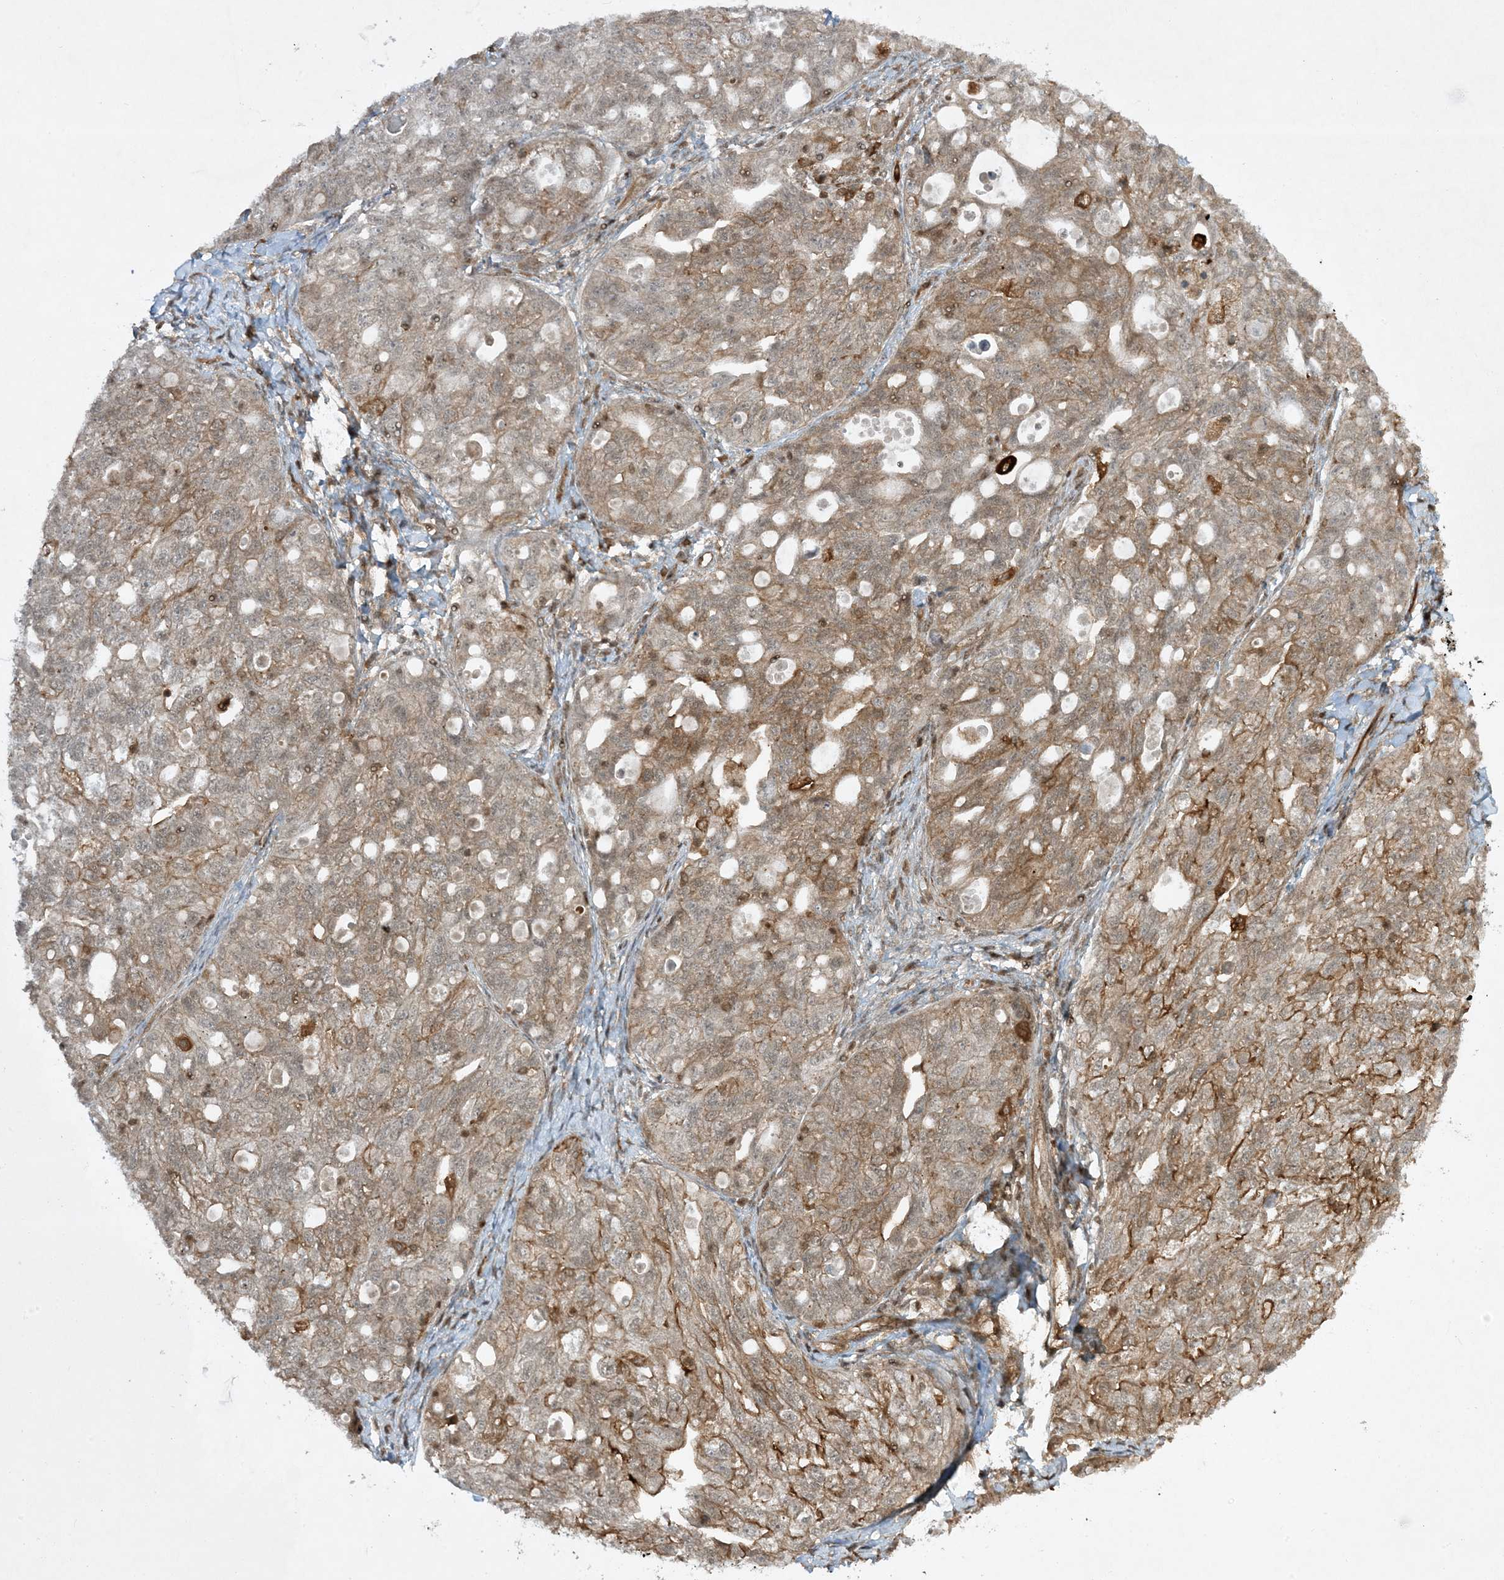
{"staining": {"intensity": "moderate", "quantity": "25%-75%", "location": "cytoplasmic/membranous"}, "tissue": "ovarian cancer", "cell_type": "Tumor cells", "image_type": "cancer", "snomed": [{"axis": "morphology", "description": "Carcinoma, NOS"}, {"axis": "morphology", "description": "Cystadenocarcinoma, serous, NOS"}, {"axis": "topography", "description": "Ovary"}], "caption": "Human ovarian serous cystadenocarcinoma stained with a protein marker displays moderate staining in tumor cells.", "gene": "CERT1", "patient": {"sex": "female", "age": 69}}